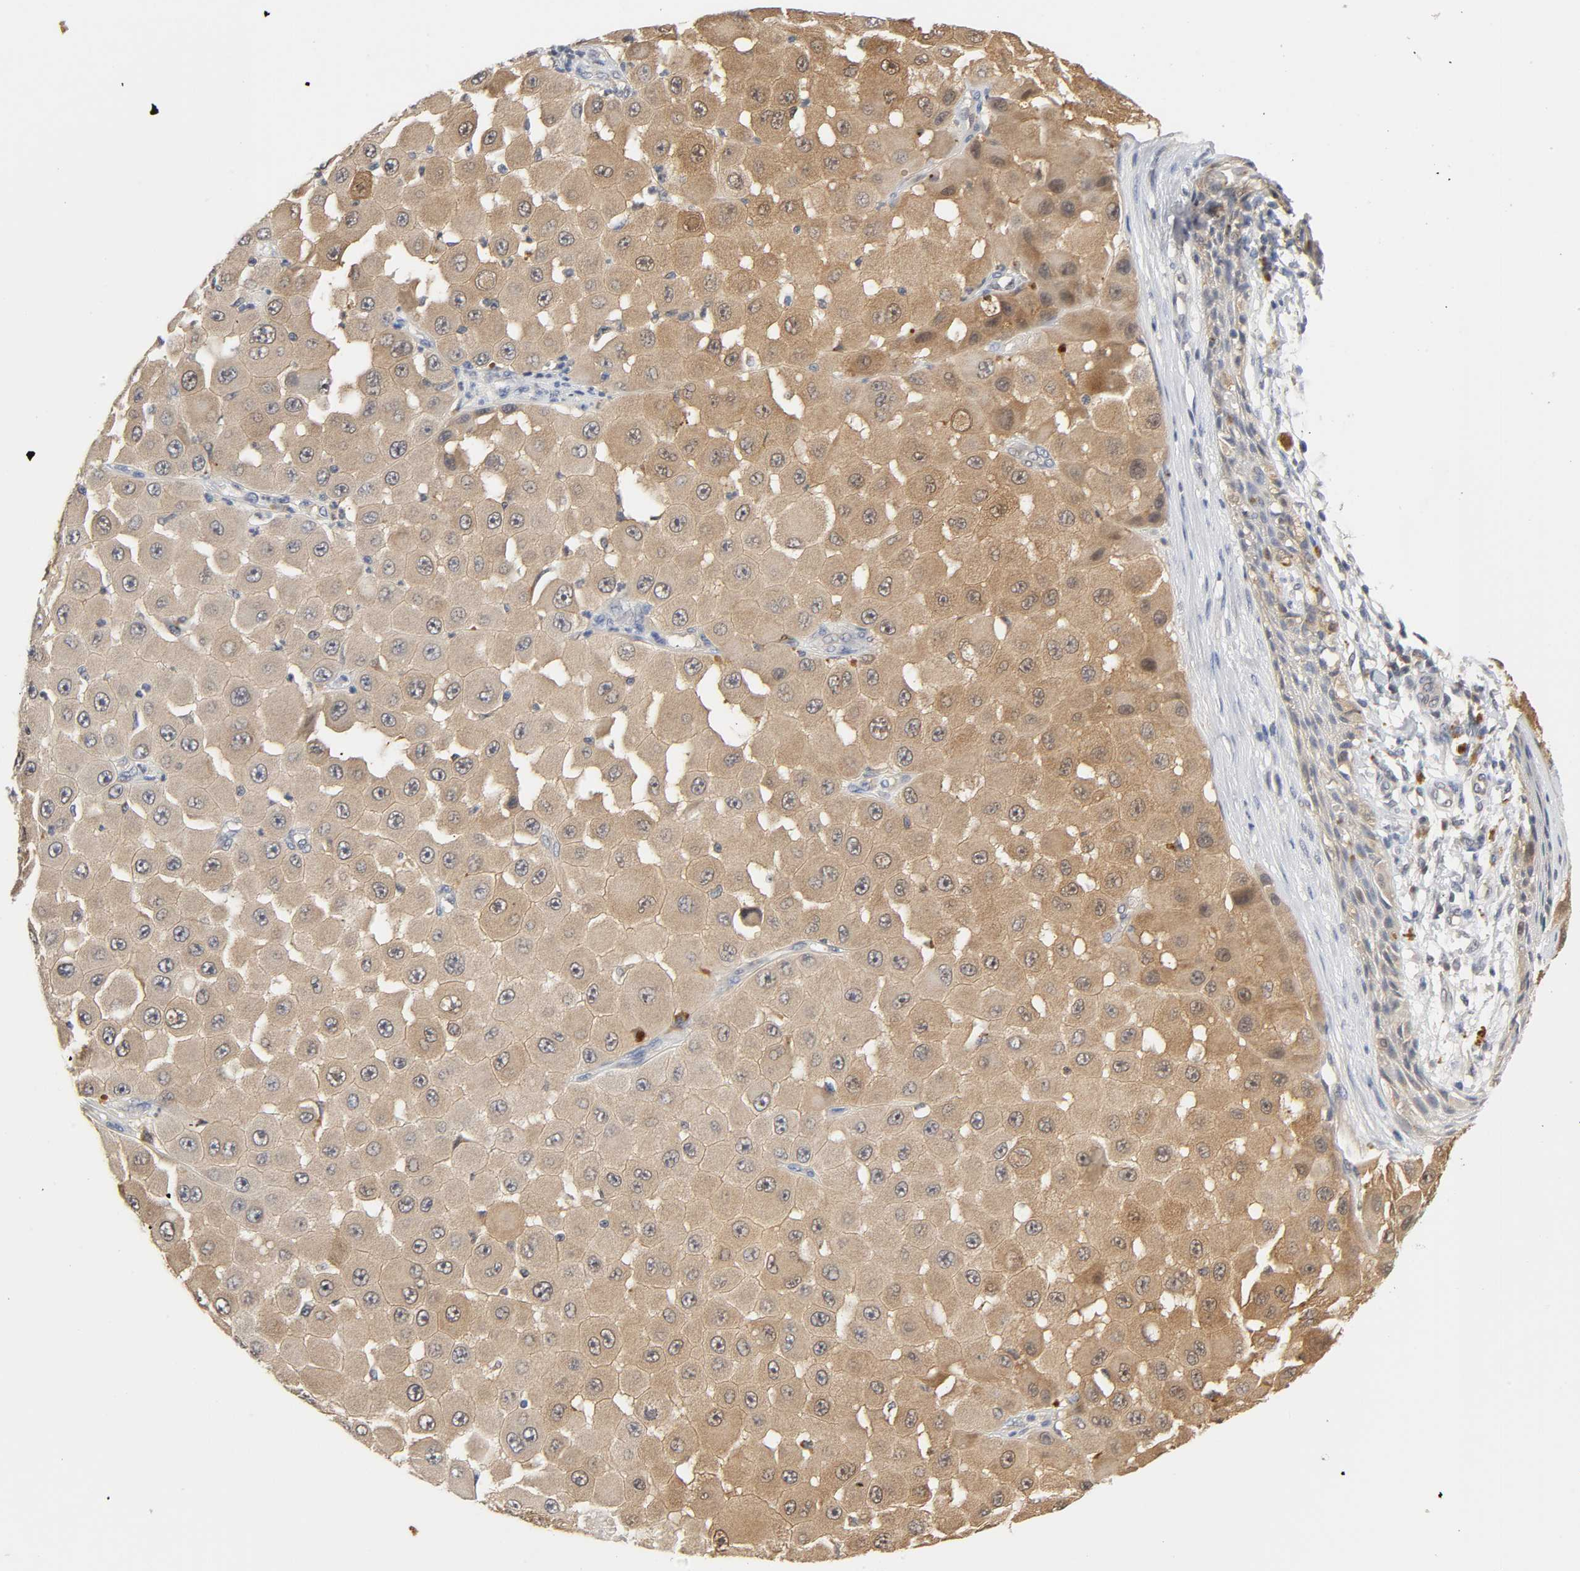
{"staining": {"intensity": "moderate", "quantity": ">75%", "location": "cytoplasmic/membranous"}, "tissue": "melanoma", "cell_type": "Tumor cells", "image_type": "cancer", "snomed": [{"axis": "morphology", "description": "Malignant melanoma, NOS"}, {"axis": "topography", "description": "Skin"}], "caption": "Moderate cytoplasmic/membranous positivity for a protein is seen in about >75% of tumor cells of malignant melanoma using immunohistochemistry (IHC).", "gene": "MIF", "patient": {"sex": "female", "age": 81}}